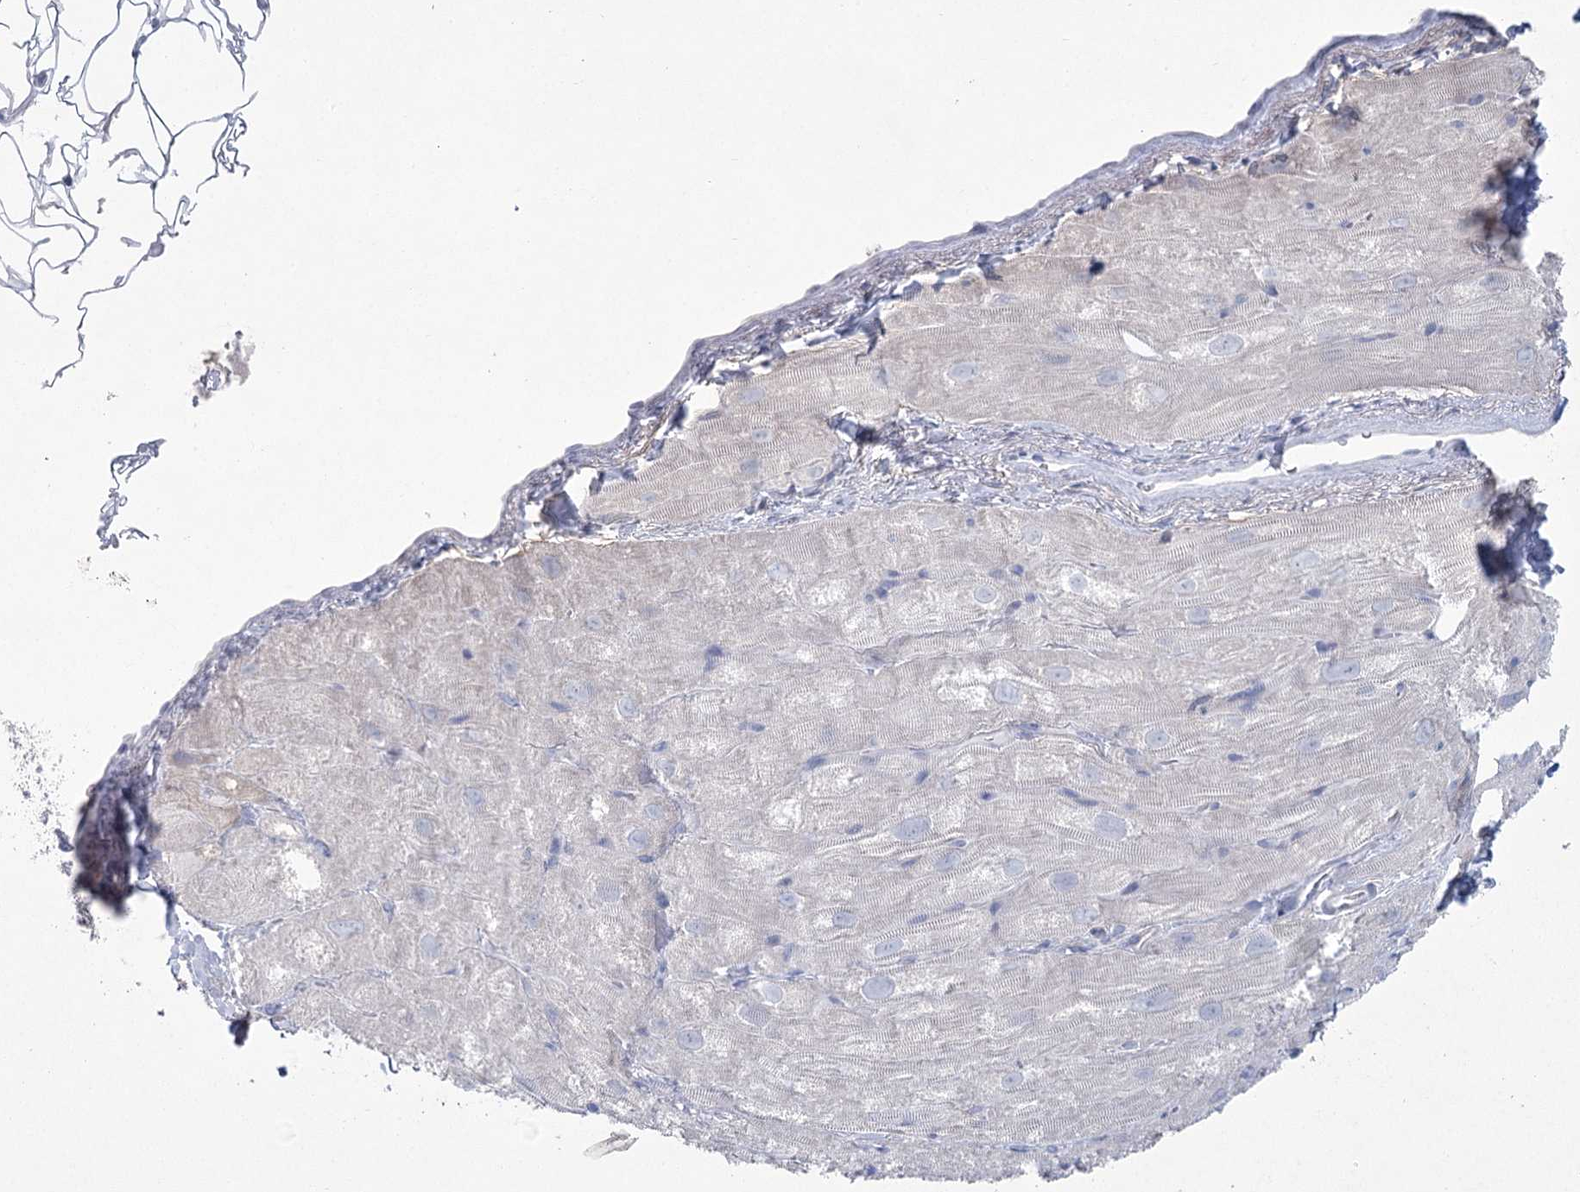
{"staining": {"intensity": "negative", "quantity": "none", "location": "none"}, "tissue": "heart muscle", "cell_type": "Cardiomyocytes", "image_type": "normal", "snomed": [{"axis": "morphology", "description": "Normal tissue, NOS"}, {"axis": "topography", "description": "Heart"}], "caption": "The immunohistochemistry histopathology image has no significant positivity in cardiomyocytes of heart muscle.", "gene": "CCDC88A", "patient": {"sex": "male", "age": 50}}